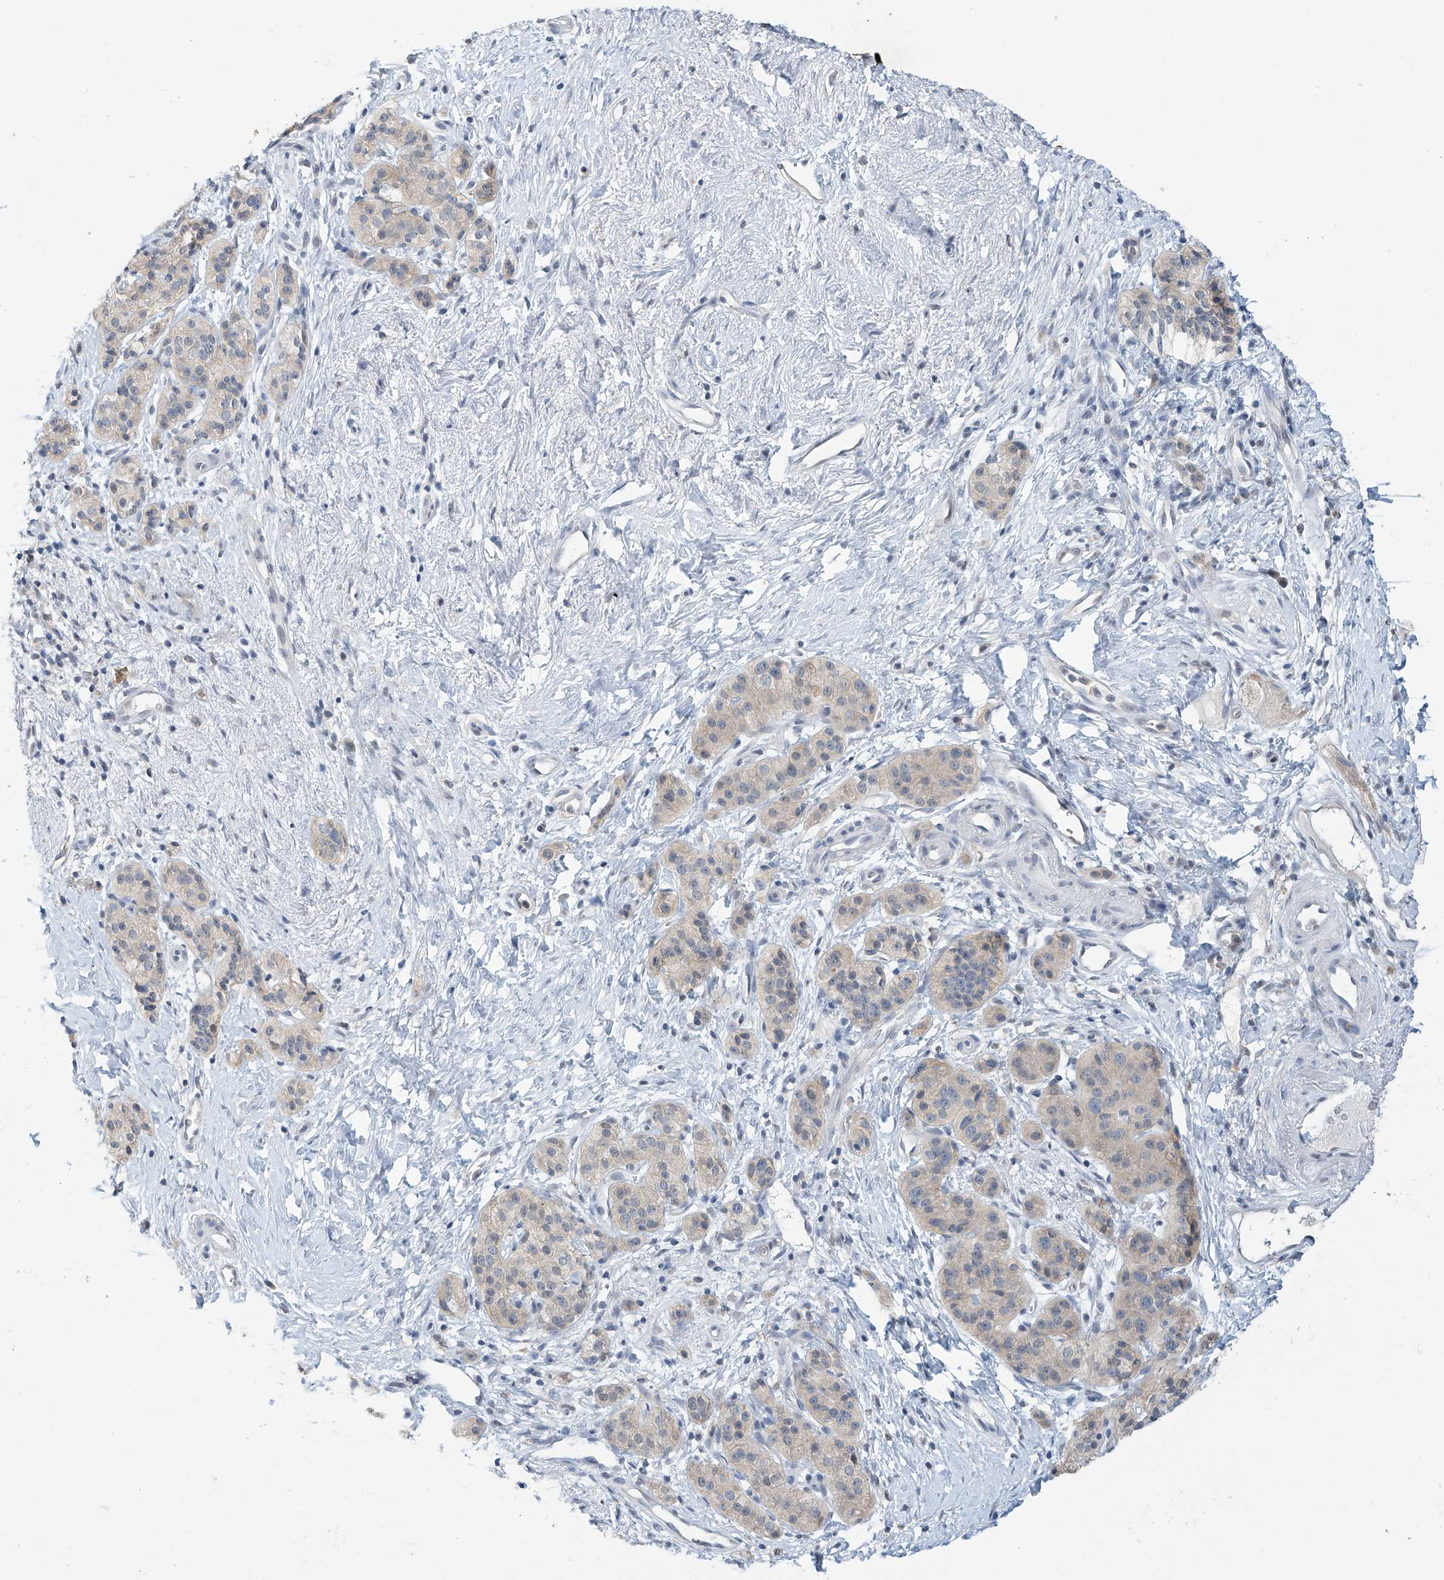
{"staining": {"intensity": "negative", "quantity": "none", "location": "none"}, "tissue": "pancreatic cancer", "cell_type": "Tumor cells", "image_type": "cancer", "snomed": [{"axis": "morphology", "description": "Adenocarcinoma, NOS"}, {"axis": "topography", "description": "Pancreas"}], "caption": "The photomicrograph demonstrates no significant expression in tumor cells of pancreatic cancer.", "gene": "APLF", "patient": {"sex": "male", "age": 50}}